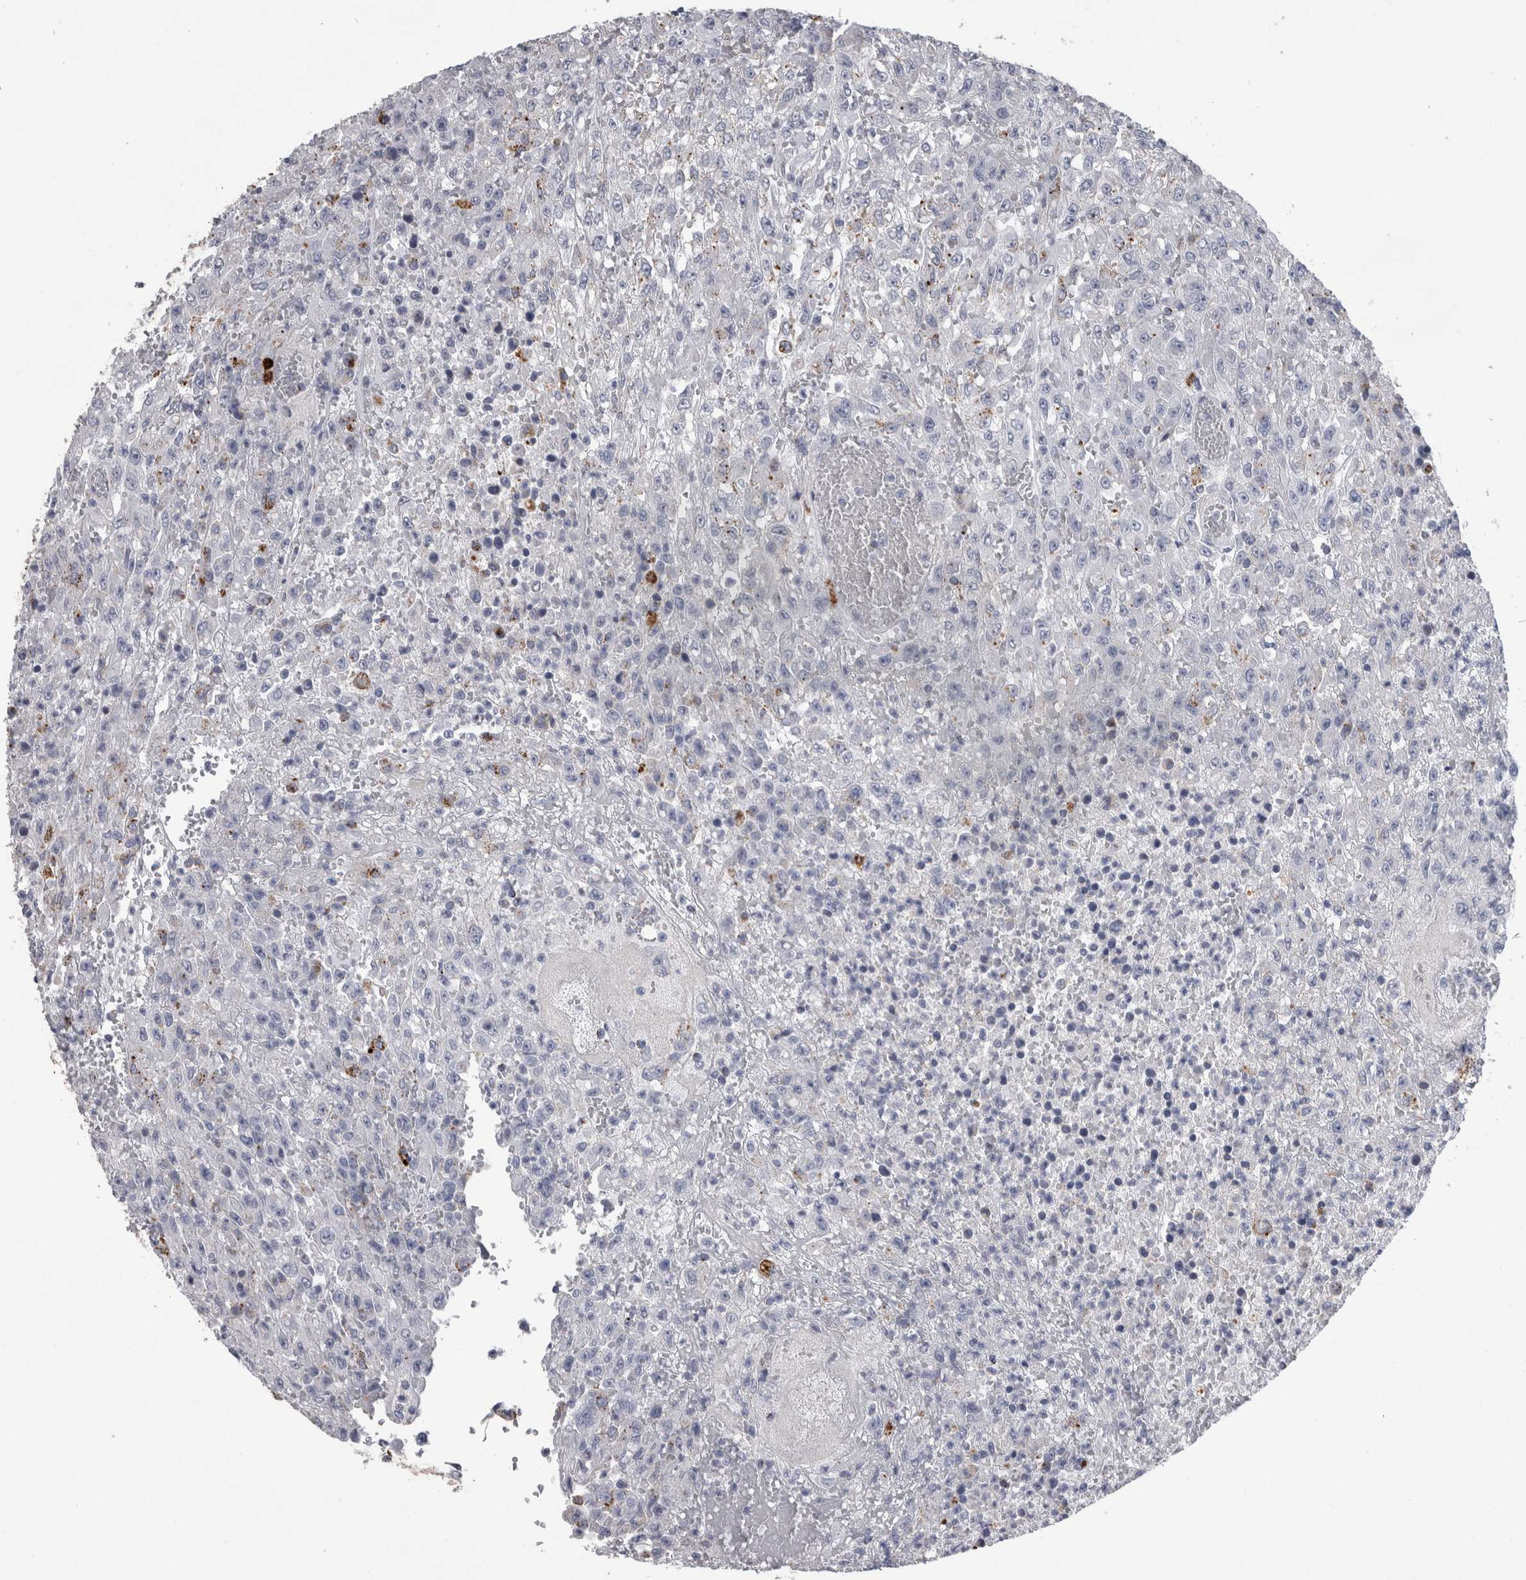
{"staining": {"intensity": "negative", "quantity": "none", "location": "none"}, "tissue": "urothelial cancer", "cell_type": "Tumor cells", "image_type": "cancer", "snomed": [{"axis": "morphology", "description": "Urothelial carcinoma, High grade"}, {"axis": "topography", "description": "Urinary bladder"}], "caption": "Human urothelial cancer stained for a protein using IHC demonstrates no positivity in tumor cells.", "gene": "DPP7", "patient": {"sex": "male", "age": 46}}